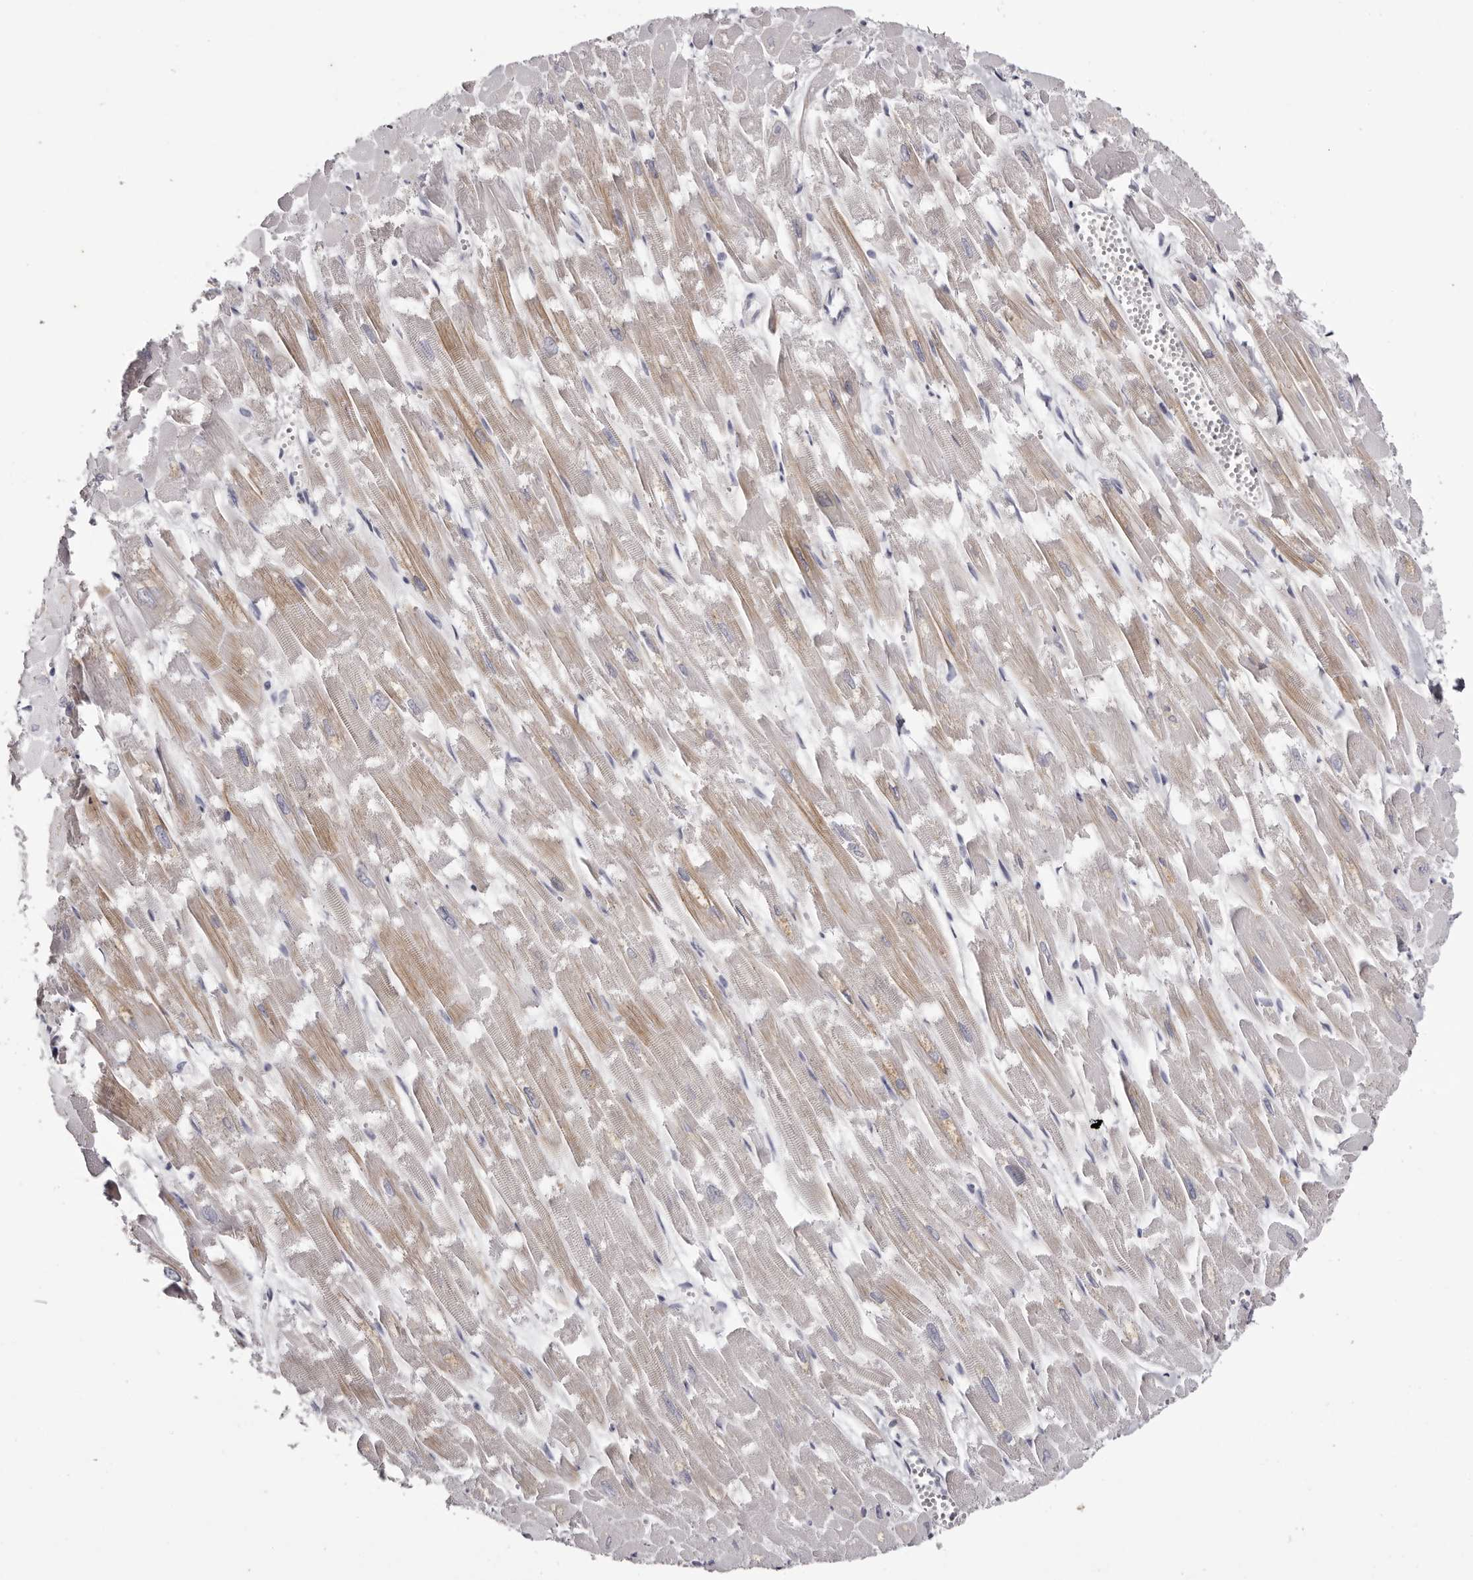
{"staining": {"intensity": "weak", "quantity": "<25%", "location": "cytoplasmic/membranous"}, "tissue": "heart muscle", "cell_type": "Cardiomyocytes", "image_type": "normal", "snomed": [{"axis": "morphology", "description": "Normal tissue, NOS"}, {"axis": "topography", "description": "Heart"}], "caption": "The histopathology image displays no staining of cardiomyocytes in normal heart muscle.", "gene": "CA6", "patient": {"sex": "male", "age": 54}}